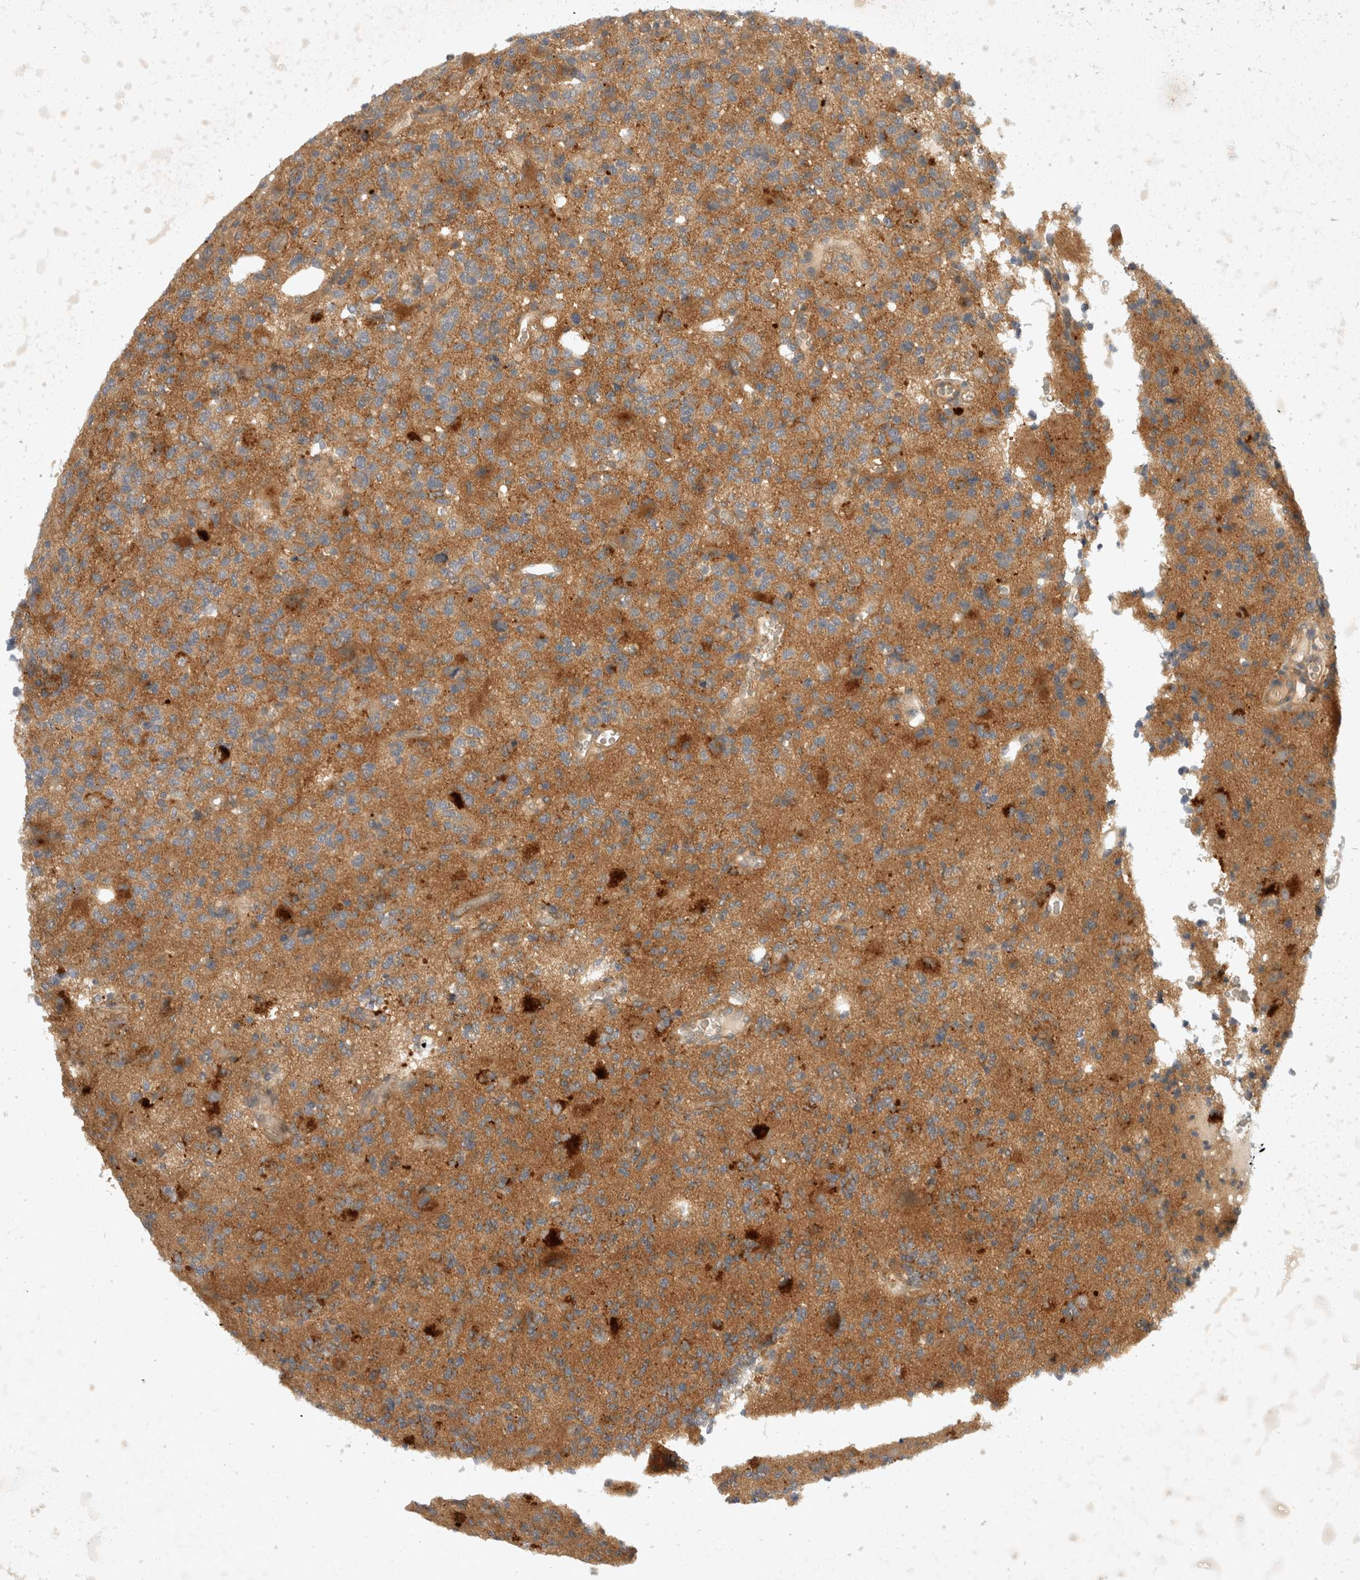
{"staining": {"intensity": "negative", "quantity": "none", "location": "none"}, "tissue": "glioma", "cell_type": "Tumor cells", "image_type": "cancer", "snomed": [{"axis": "morphology", "description": "Glioma, malignant, High grade"}, {"axis": "topography", "description": "Brain"}], "caption": "The micrograph displays no significant staining in tumor cells of glioma.", "gene": "TOM1L2", "patient": {"sex": "female", "age": 62}}